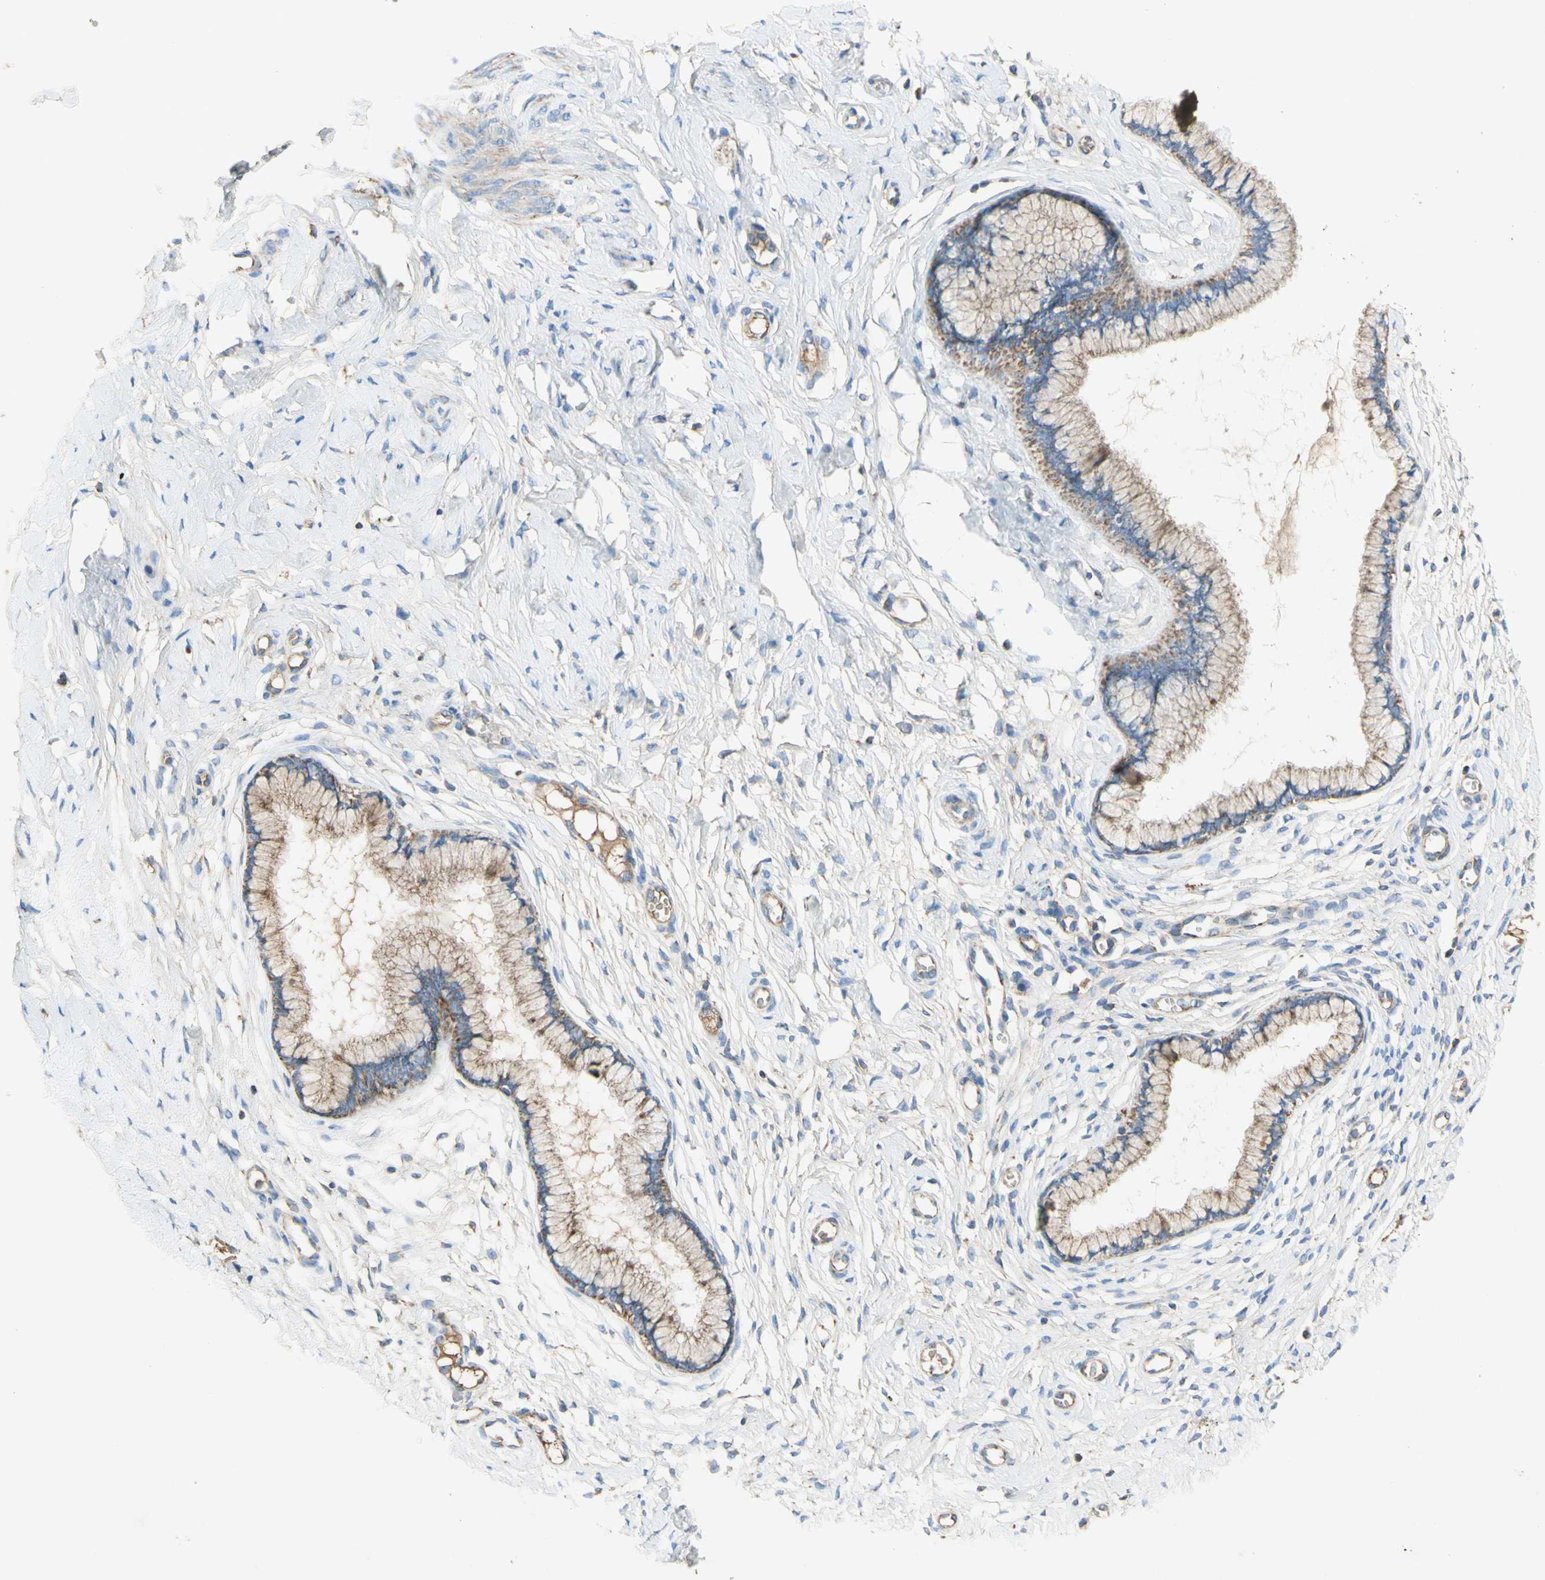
{"staining": {"intensity": "moderate", "quantity": ">75%", "location": "cytoplasmic/membranous"}, "tissue": "cervix", "cell_type": "Glandular cells", "image_type": "normal", "snomed": [{"axis": "morphology", "description": "Normal tissue, NOS"}, {"axis": "topography", "description": "Cervix"}], "caption": "Immunohistochemistry (IHC) histopathology image of normal cervix stained for a protein (brown), which exhibits medium levels of moderate cytoplasmic/membranous expression in about >75% of glandular cells.", "gene": "SDHB", "patient": {"sex": "female", "age": 65}}